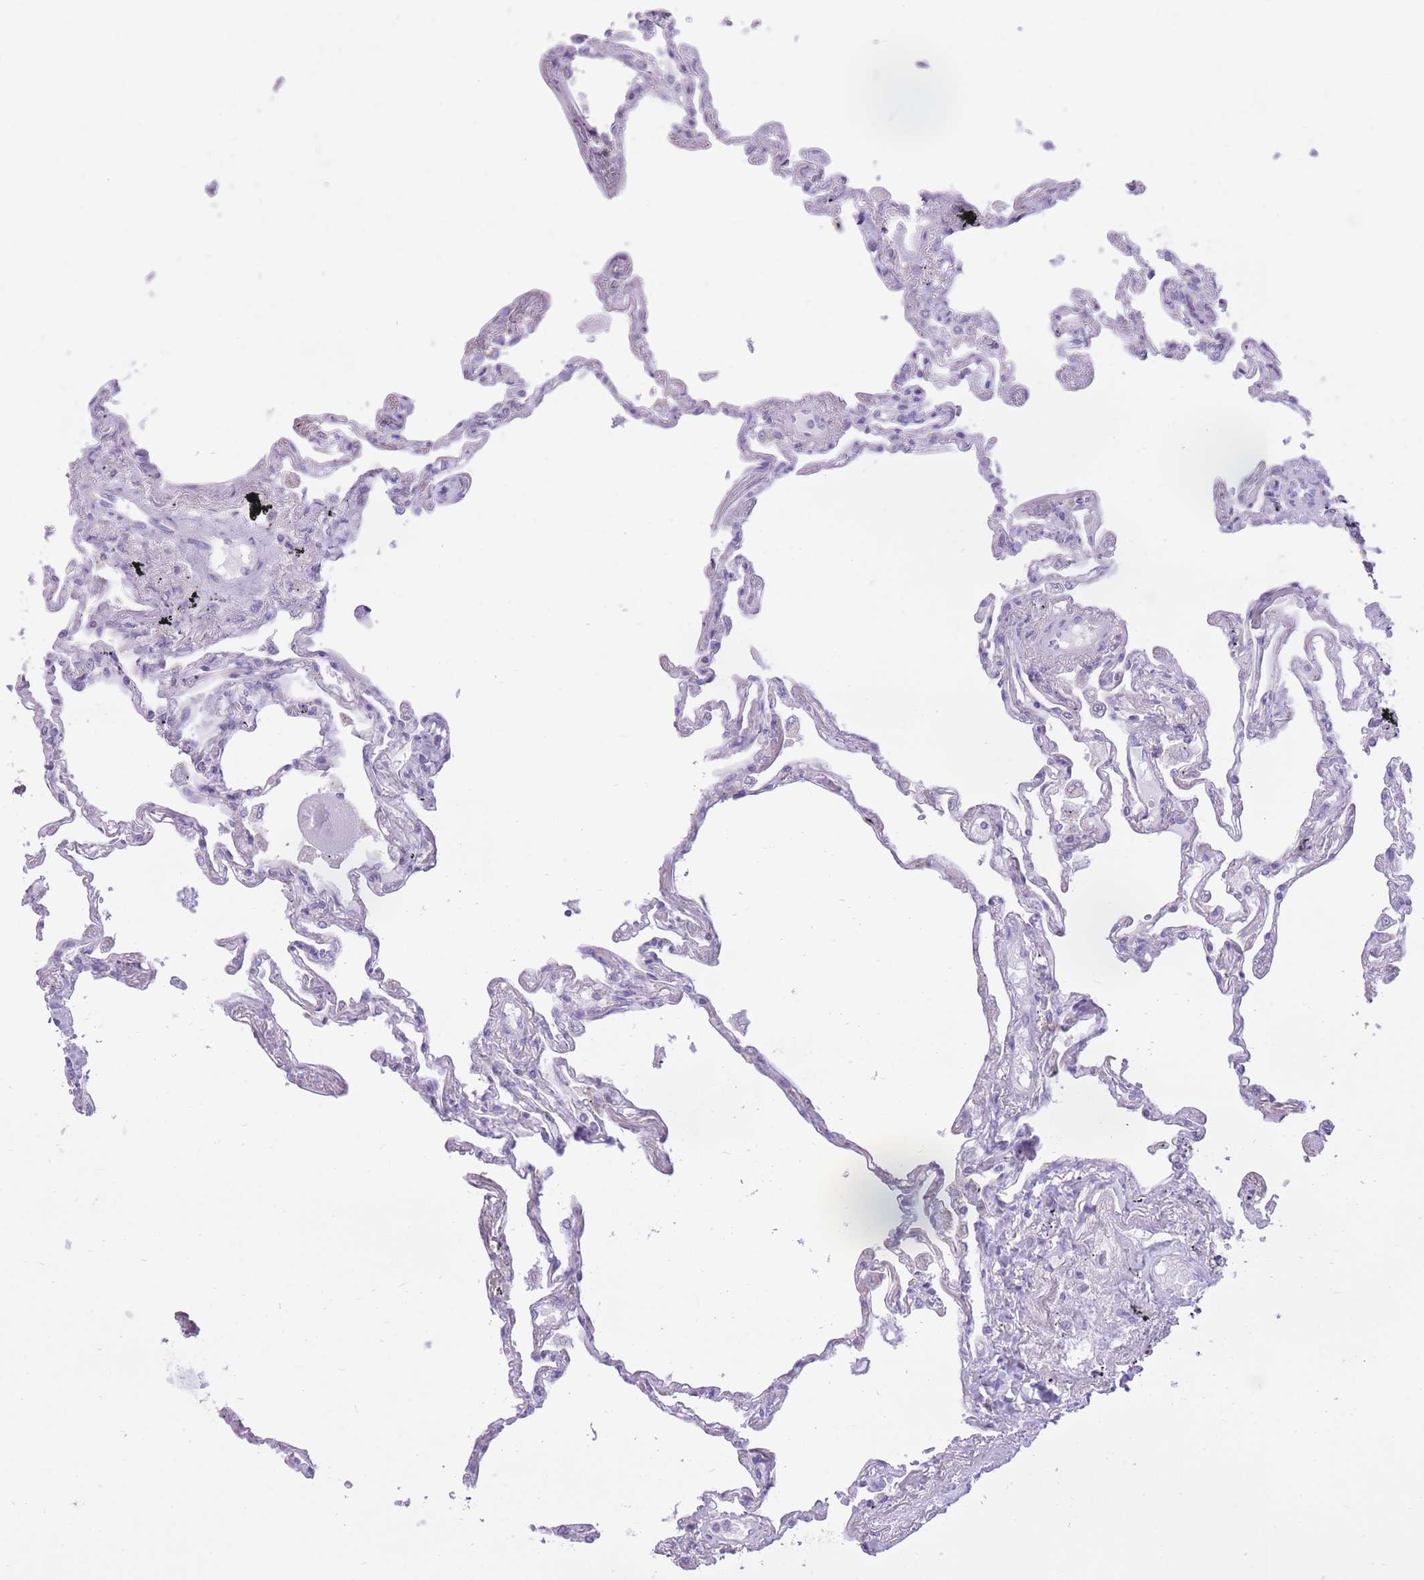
{"staining": {"intensity": "negative", "quantity": "none", "location": "none"}, "tissue": "lung", "cell_type": "Alveolar cells", "image_type": "normal", "snomed": [{"axis": "morphology", "description": "Normal tissue, NOS"}, {"axis": "topography", "description": "Lung"}], "caption": "Micrograph shows no significant protein staining in alveolar cells of benign lung.", "gene": "SLC4A4", "patient": {"sex": "female", "age": 67}}